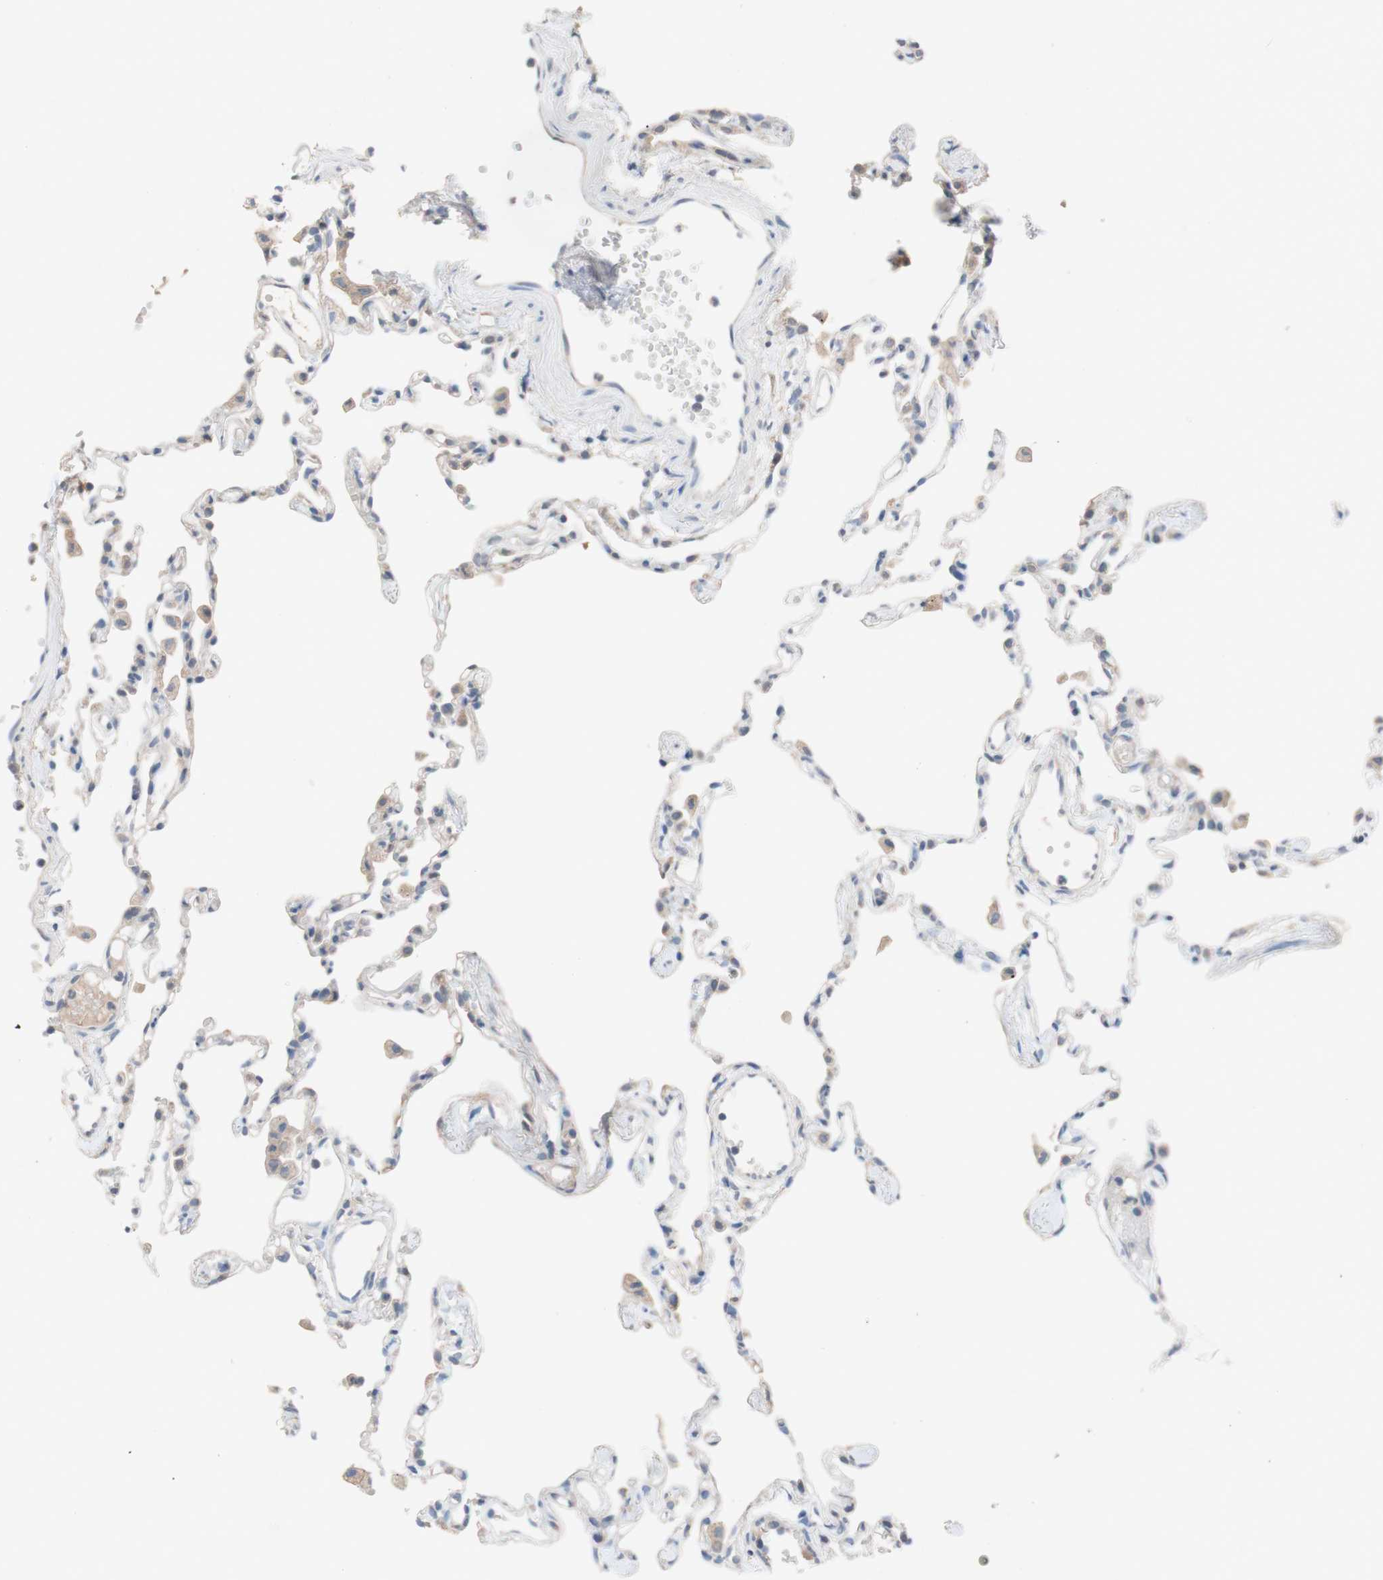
{"staining": {"intensity": "negative", "quantity": "none", "location": "none"}, "tissue": "lung", "cell_type": "Alveolar cells", "image_type": "normal", "snomed": [{"axis": "morphology", "description": "Normal tissue, NOS"}, {"axis": "topography", "description": "Lung"}], "caption": "The micrograph demonstrates no staining of alveolar cells in benign lung.", "gene": "PEX2", "patient": {"sex": "female", "age": 49}}